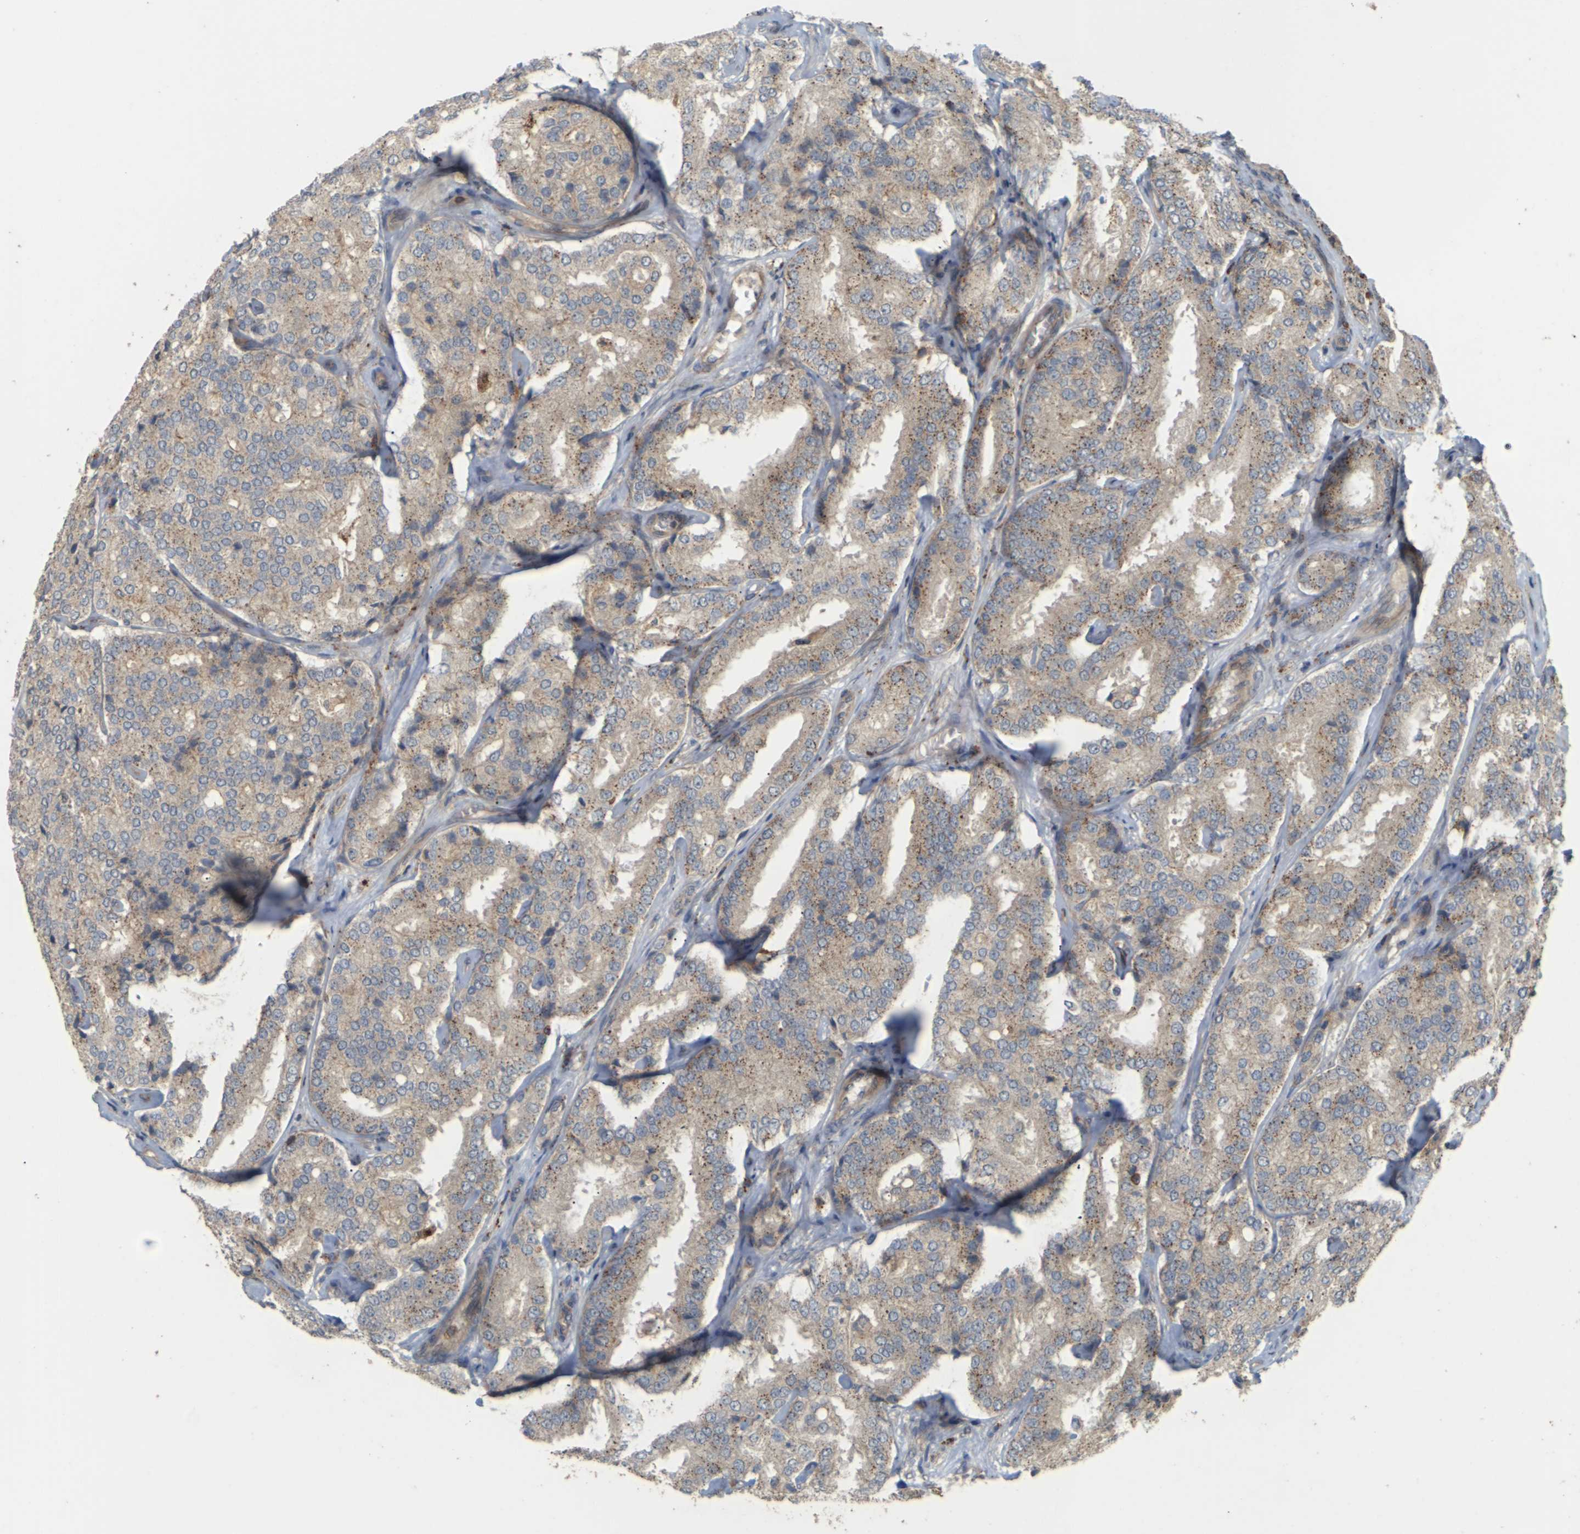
{"staining": {"intensity": "moderate", "quantity": ">75%", "location": "cytoplasmic/membranous"}, "tissue": "prostate cancer", "cell_type": "Tumor cells", "image_type": "cancer", "snomed": [{"axis": "morphology", "description": "Adenocarcinoma, High grade"}, {"axis": "topography", "description": "Prostate"}], "caption": "A brown stain highlights moderate cytoplasmic/membranous expression of a protein in prostate cancer tumor cells. (brown staining indicates protein expression, while blue staining denotes nuclei).", "gene": "KSR1", "patient": {"sex": "male", "age": 65}}